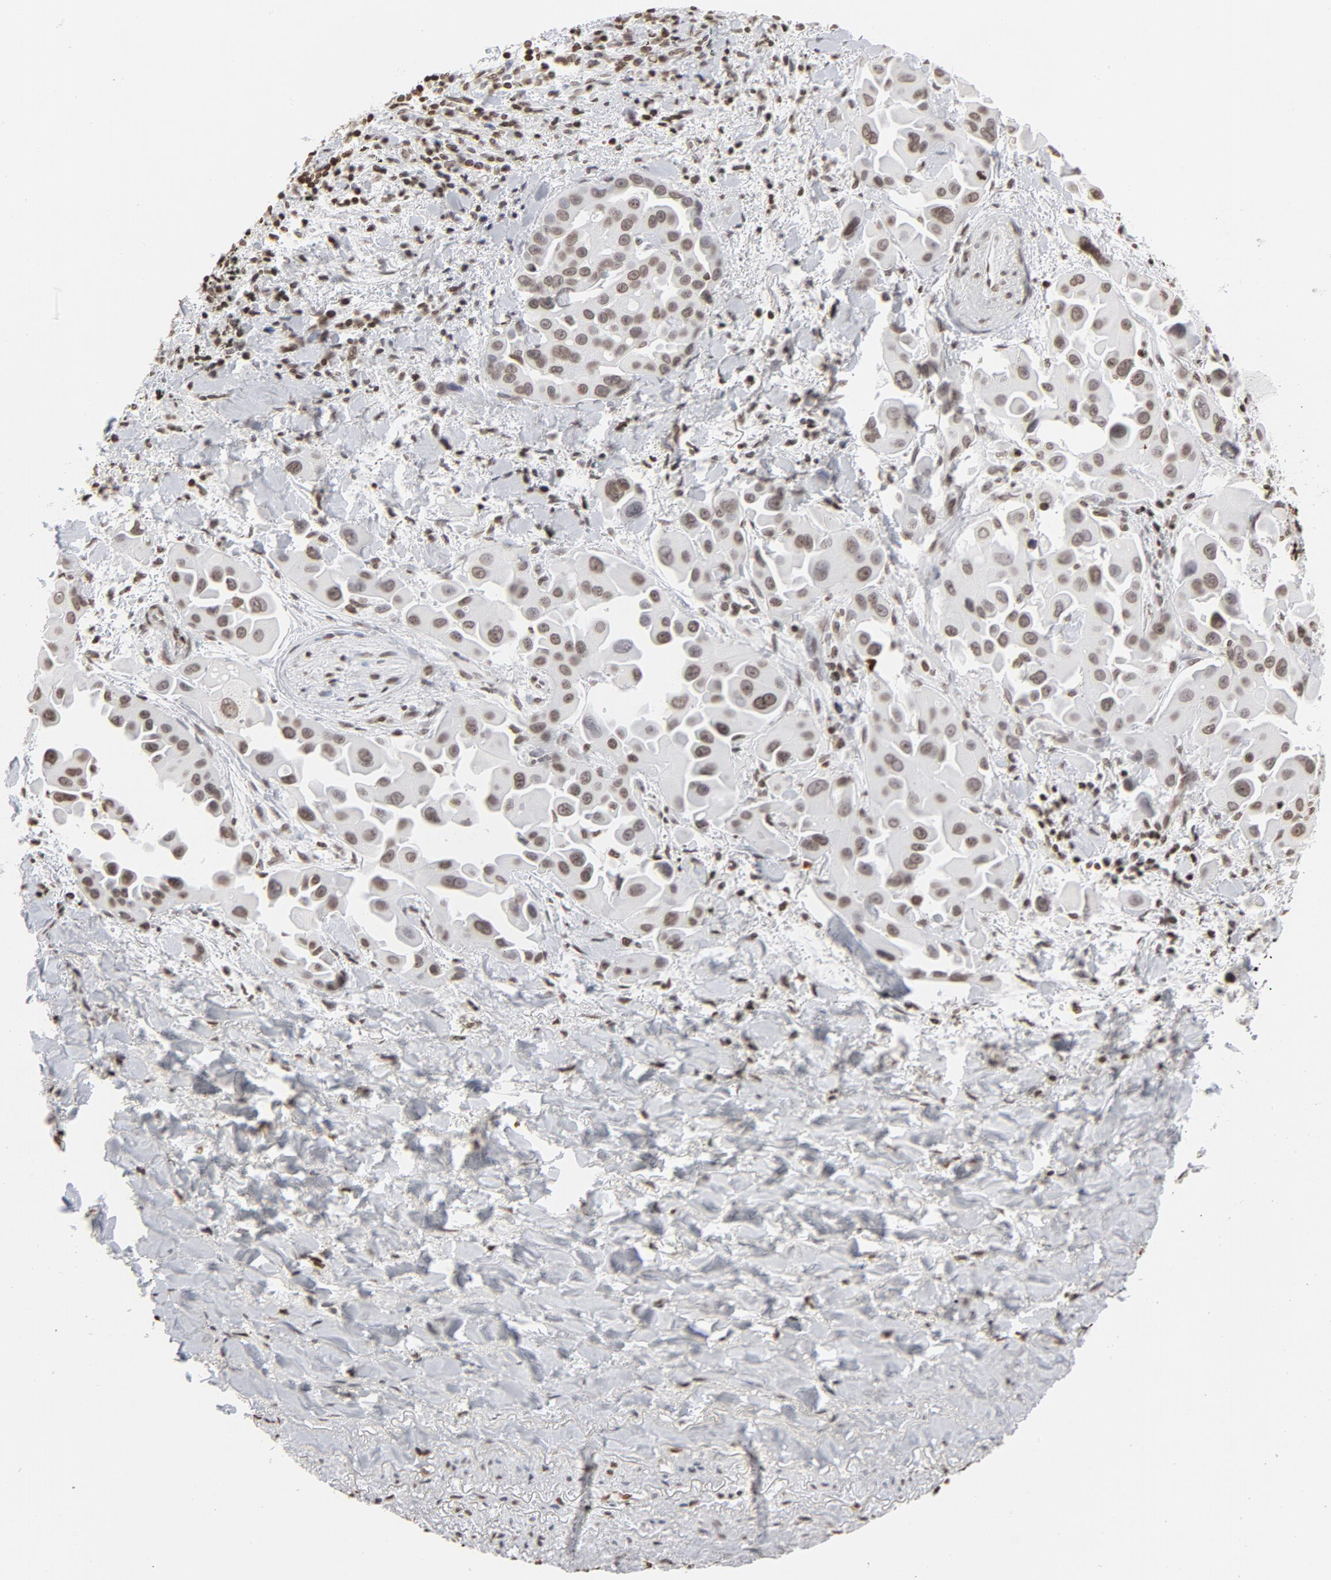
{"staining": {"intensity": "weak", "quantity": ">75%", "location": "nuclear"}, "tissue": "lung cancer", "cell_type": "Tumor cells", "image_type": "cancer", "snomed": [{"axis": "morphology", "description": "Normal tissue, NOS"}, {"axis": "morphology", "description": "Adenocarcinoma, NOS"}, {"axis": "topography", "description": "Bronchus"}], "caption": "A brown stain highlights weak nuclear expression of a protein in human lung cancer tumor cells.", "gene": "H2AC12", "patient": {"sex": "male", "age": 68}}